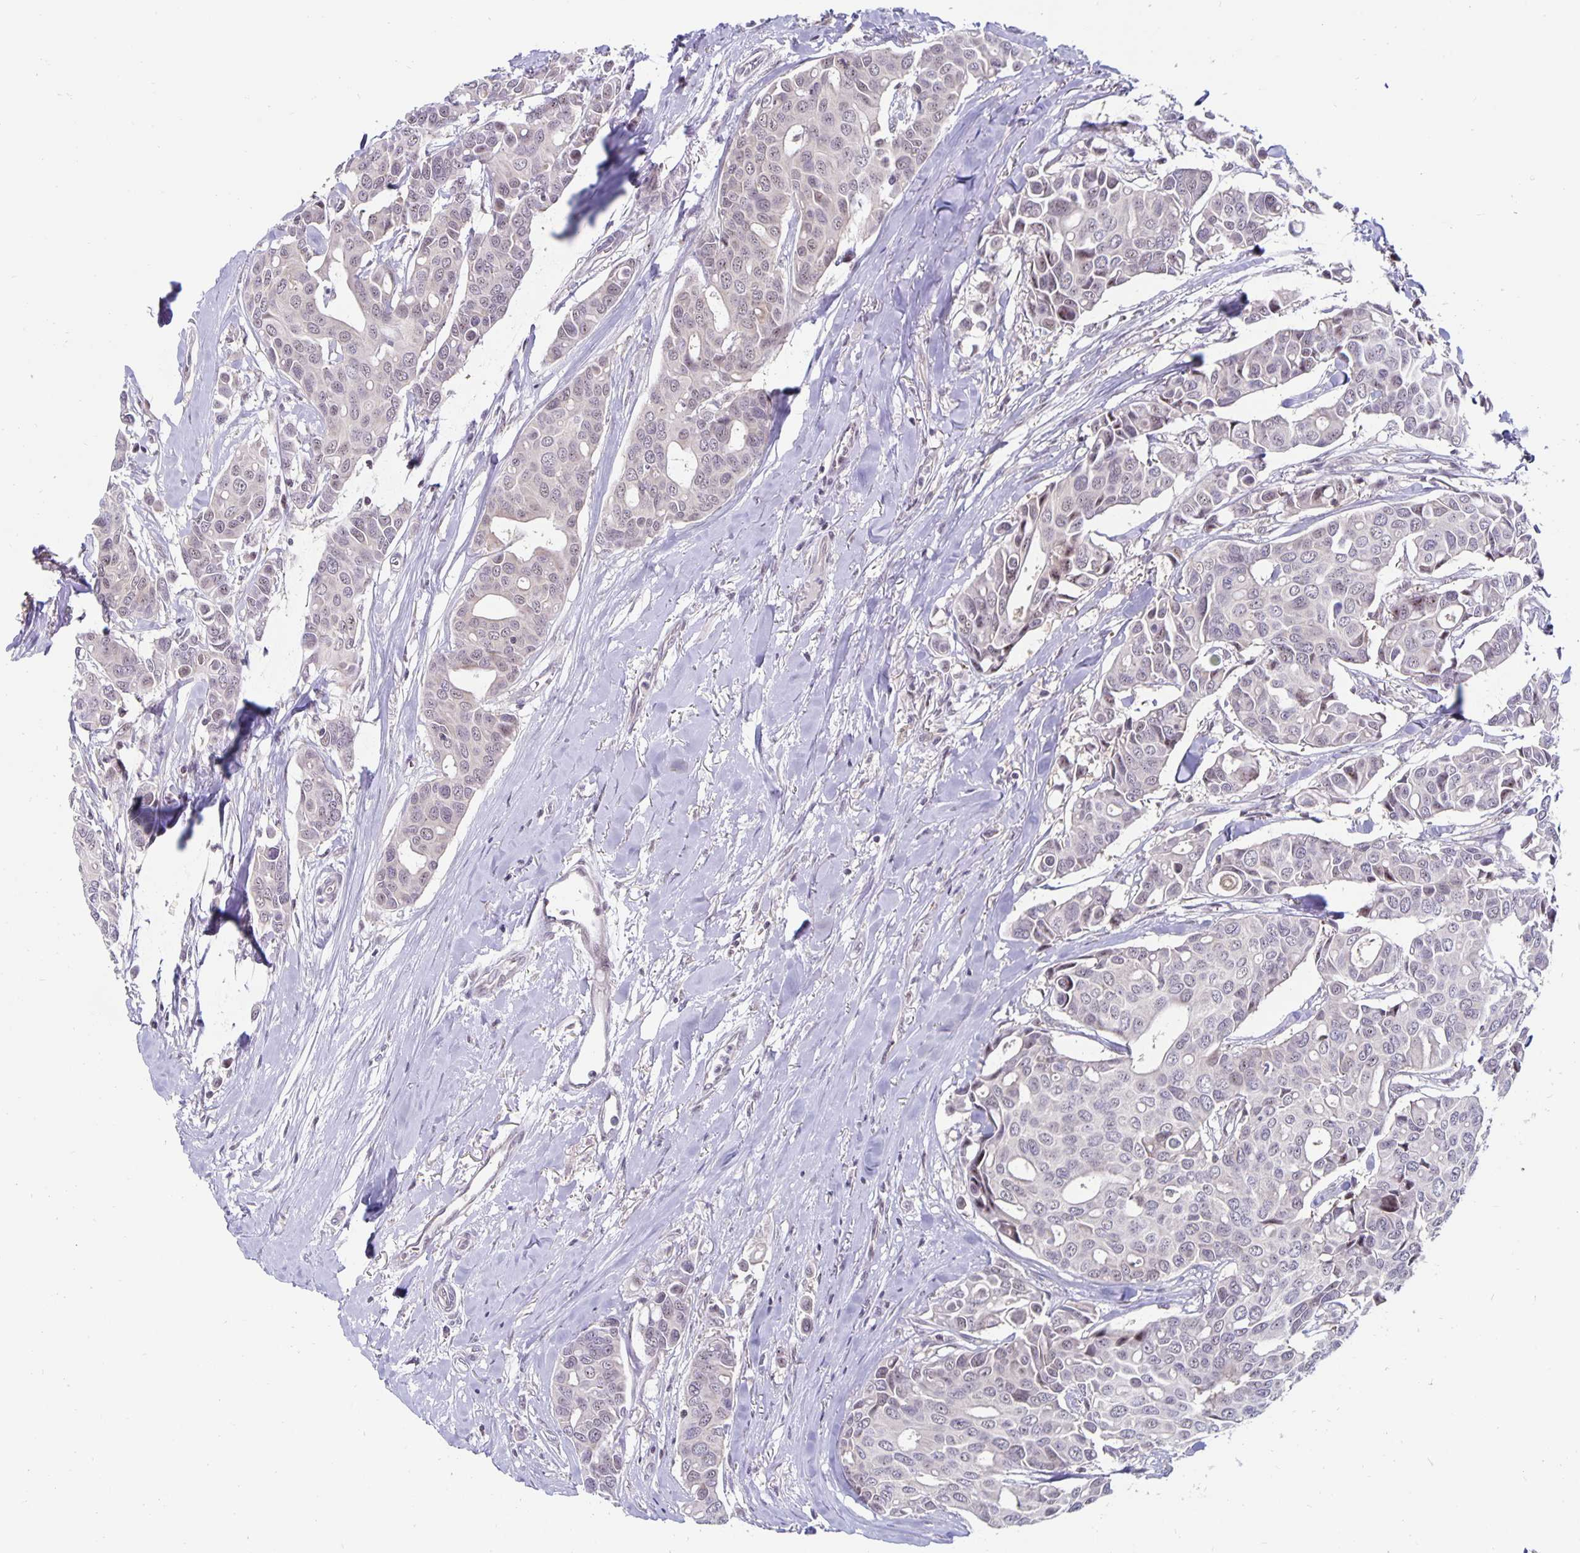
{"staining": {"intensity": "weak", "quantity": "<25%", "location": "nuclear"}, "tissue": "breast cancer", "cell_type": "Tumor cells", "image_type": "cancer", "snomed": [{"axis": "morphology", "description": "Duct carcinoma"}, {"axis": "topography", "description": "Breast"}], "caption": "High magnification brightfield microscopy of breast cancer (infiltrating ductal carcinoma) stained with DAB (3,3'-diaminobenzidine) (brown) and counterstained with hematoxylin (blue): tumor cells show no significant staining.", "gene": "EXOC6B", "patient": {"sex": "female", "age": 54}}